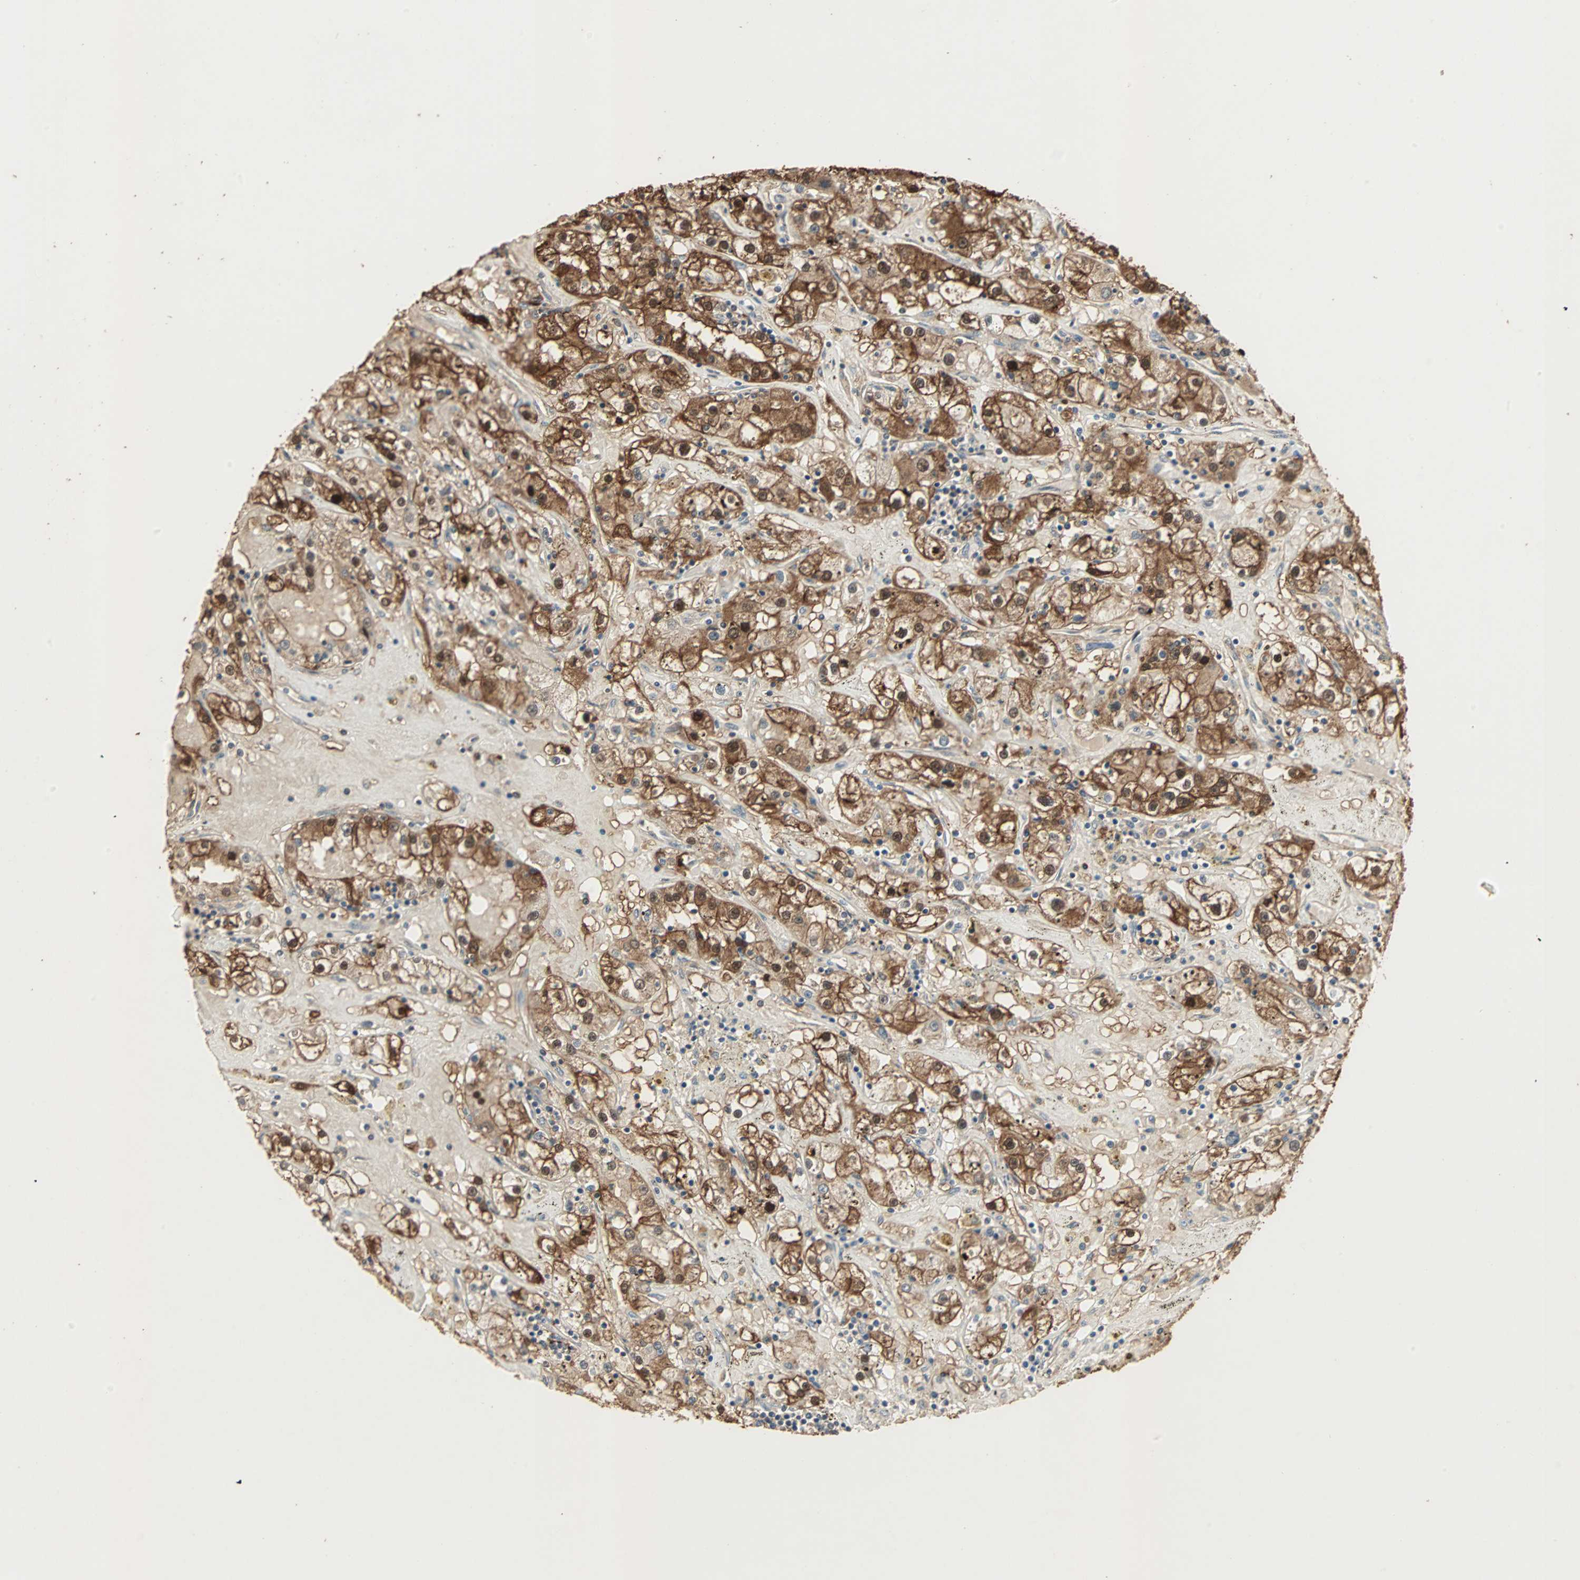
{"staining": {"intensity": "strong", "quantity": ">75%", "location": "cytoplasmic/membranous,nuclear"}, "tissue": "renal cancer", "cell_type": "Tumor cells", "image_type": "cancer", "snomed": [{"axis": "morphology", "description": "Adenocarcinoma, NOS"}, {"axis": "topography", "description": "Kidney"}], "caption": "A histopathology image of renal cancer (adenocarcinoma) stained for a protein reveals strong cytoplasmic/membranous and nuclear brown staining in tumor cells.", "gene": "DRG2", "patient": {"sex": "male", "age": 56}}